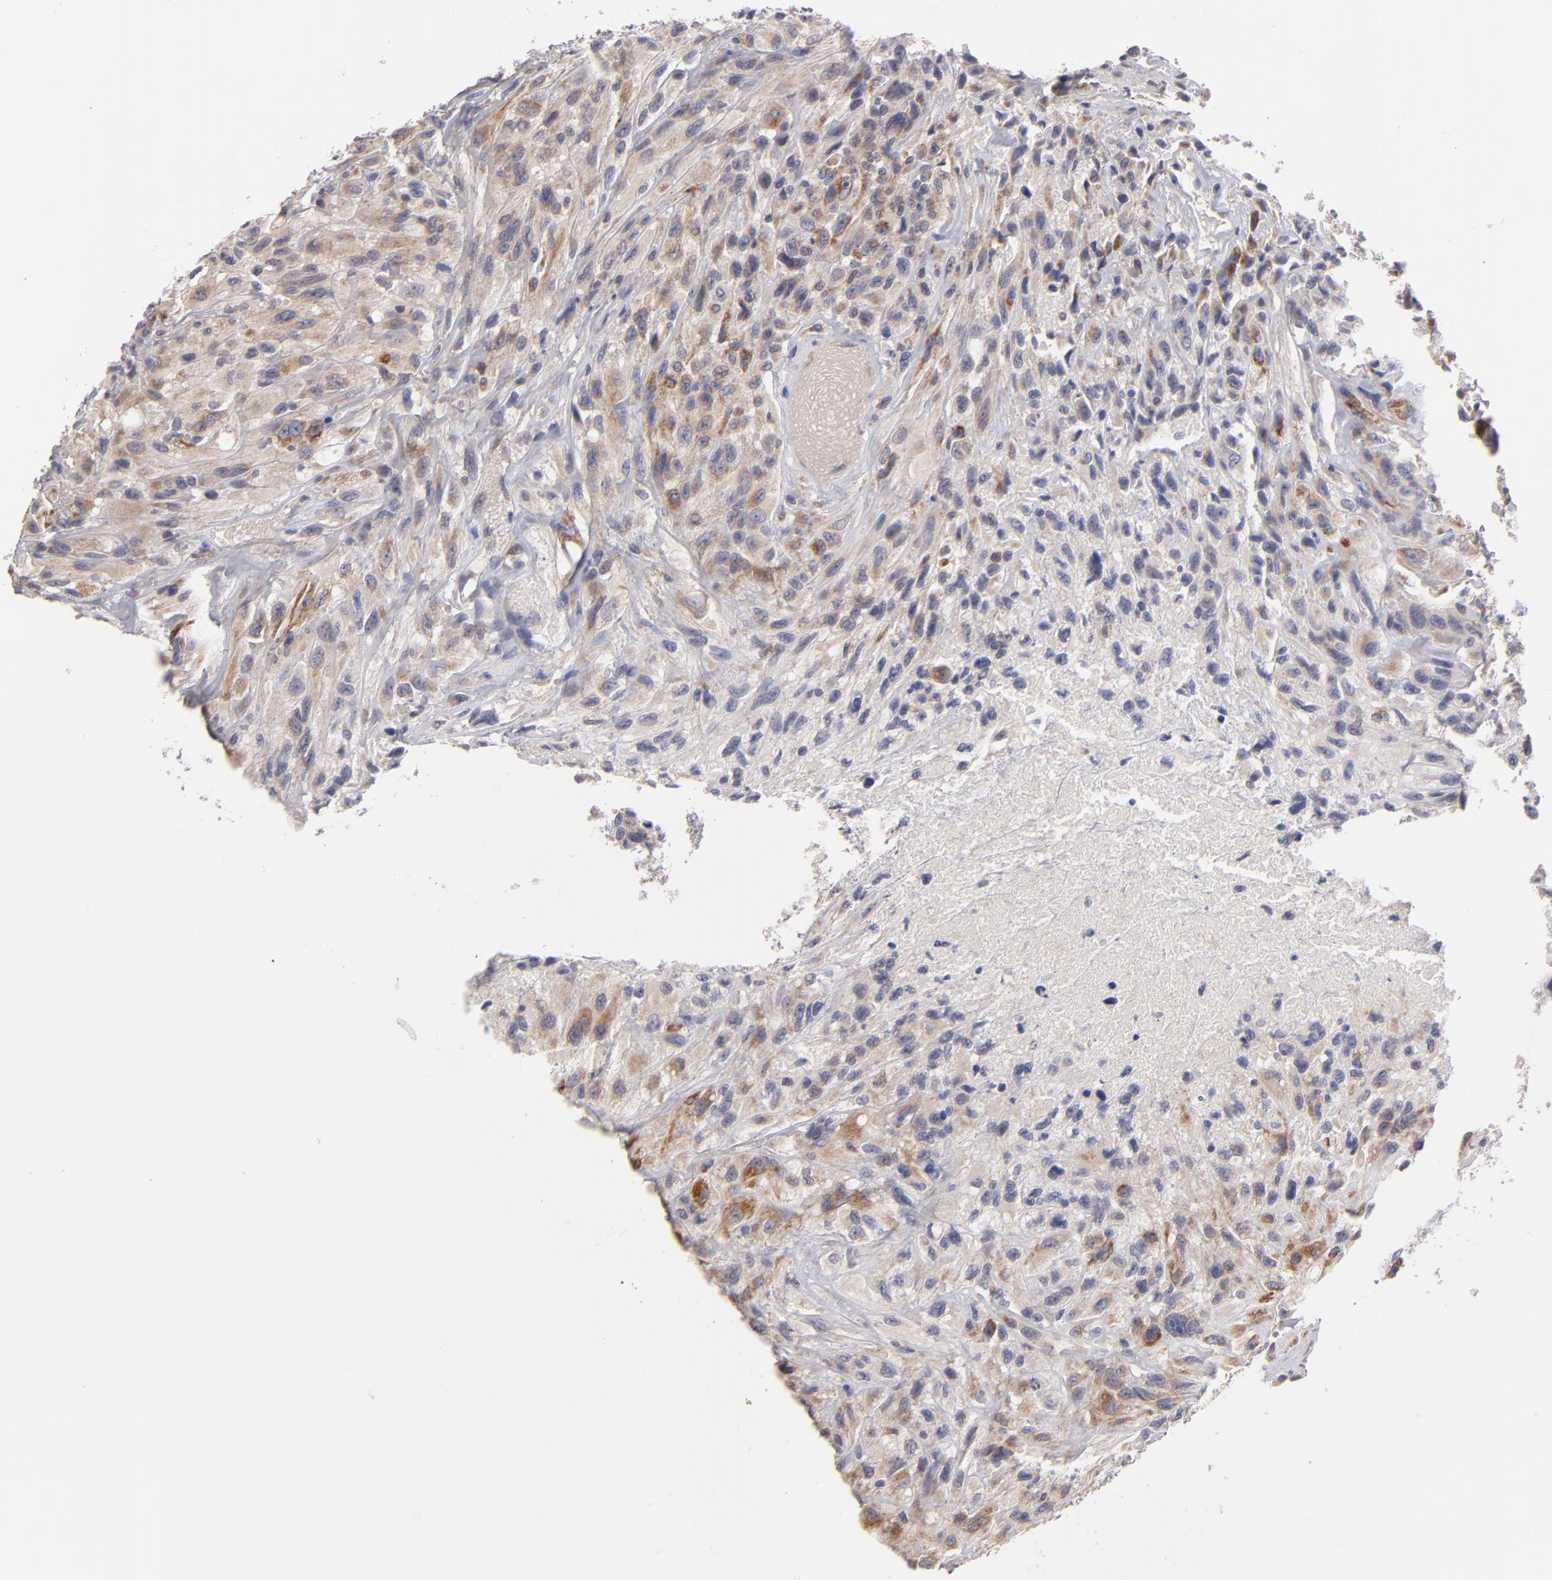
{"staining": {"intensity": "weak", "quantity": ">75%", "location": "cytoplasmic/membranous"}, "tissue": "glioma", "cell_type": "Tumor cells", "image_type": "cancer", "snomed": [{"axis": "morphology", "description": "Glioma, malignant, High grade"}, {"axis": "topography", "description": "Brain"}], "caption": "Glioma stained with a brown dye demonstrates weak cytoplasmic/membranous positive staining in about >75% of tumor cells.", "gene": "HCCS", "patient": {"sex": "male", "age": 48}}